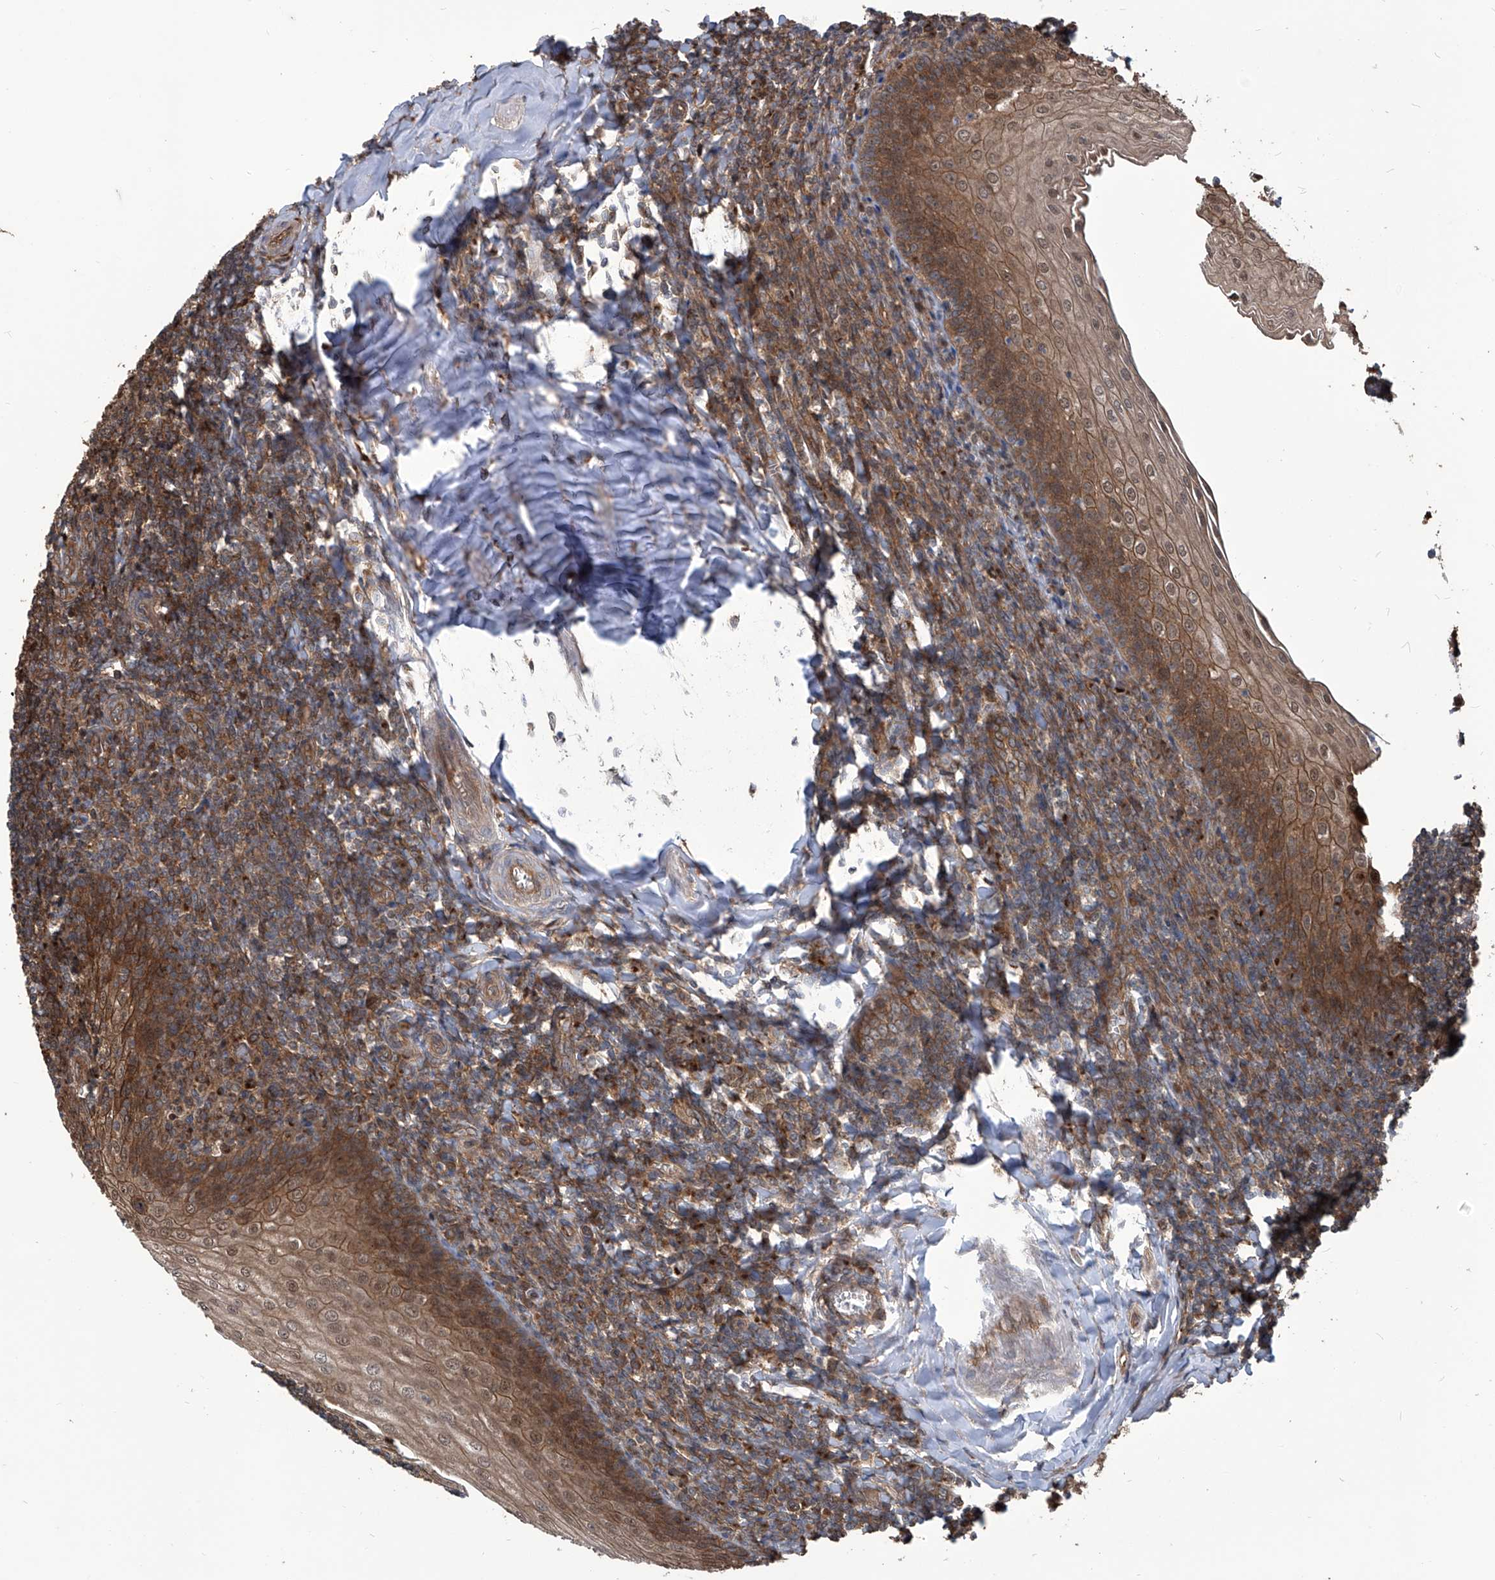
{"staining": {"intensity": "weak", "quantity": ">75%", "location": "cytoplasmic/membranous"}, "tissue": "tonsil", "cell_type": "Germinal center cells", "image_type": "normal", "snomed": [{"axis": "morphology", "description": "Normal tissue, NOS"}, {"axis": "topography", "description": "Tonsil"}], "caption": "This is a micrograph of immunohistochemistry (IHC) staining of unremarkable tonsil, which shows weak positivity in the cytoplasmic/membranous of germinal center cells.", "gene": "PSMB1", "patient": {"sex": "male", "age": 27}}